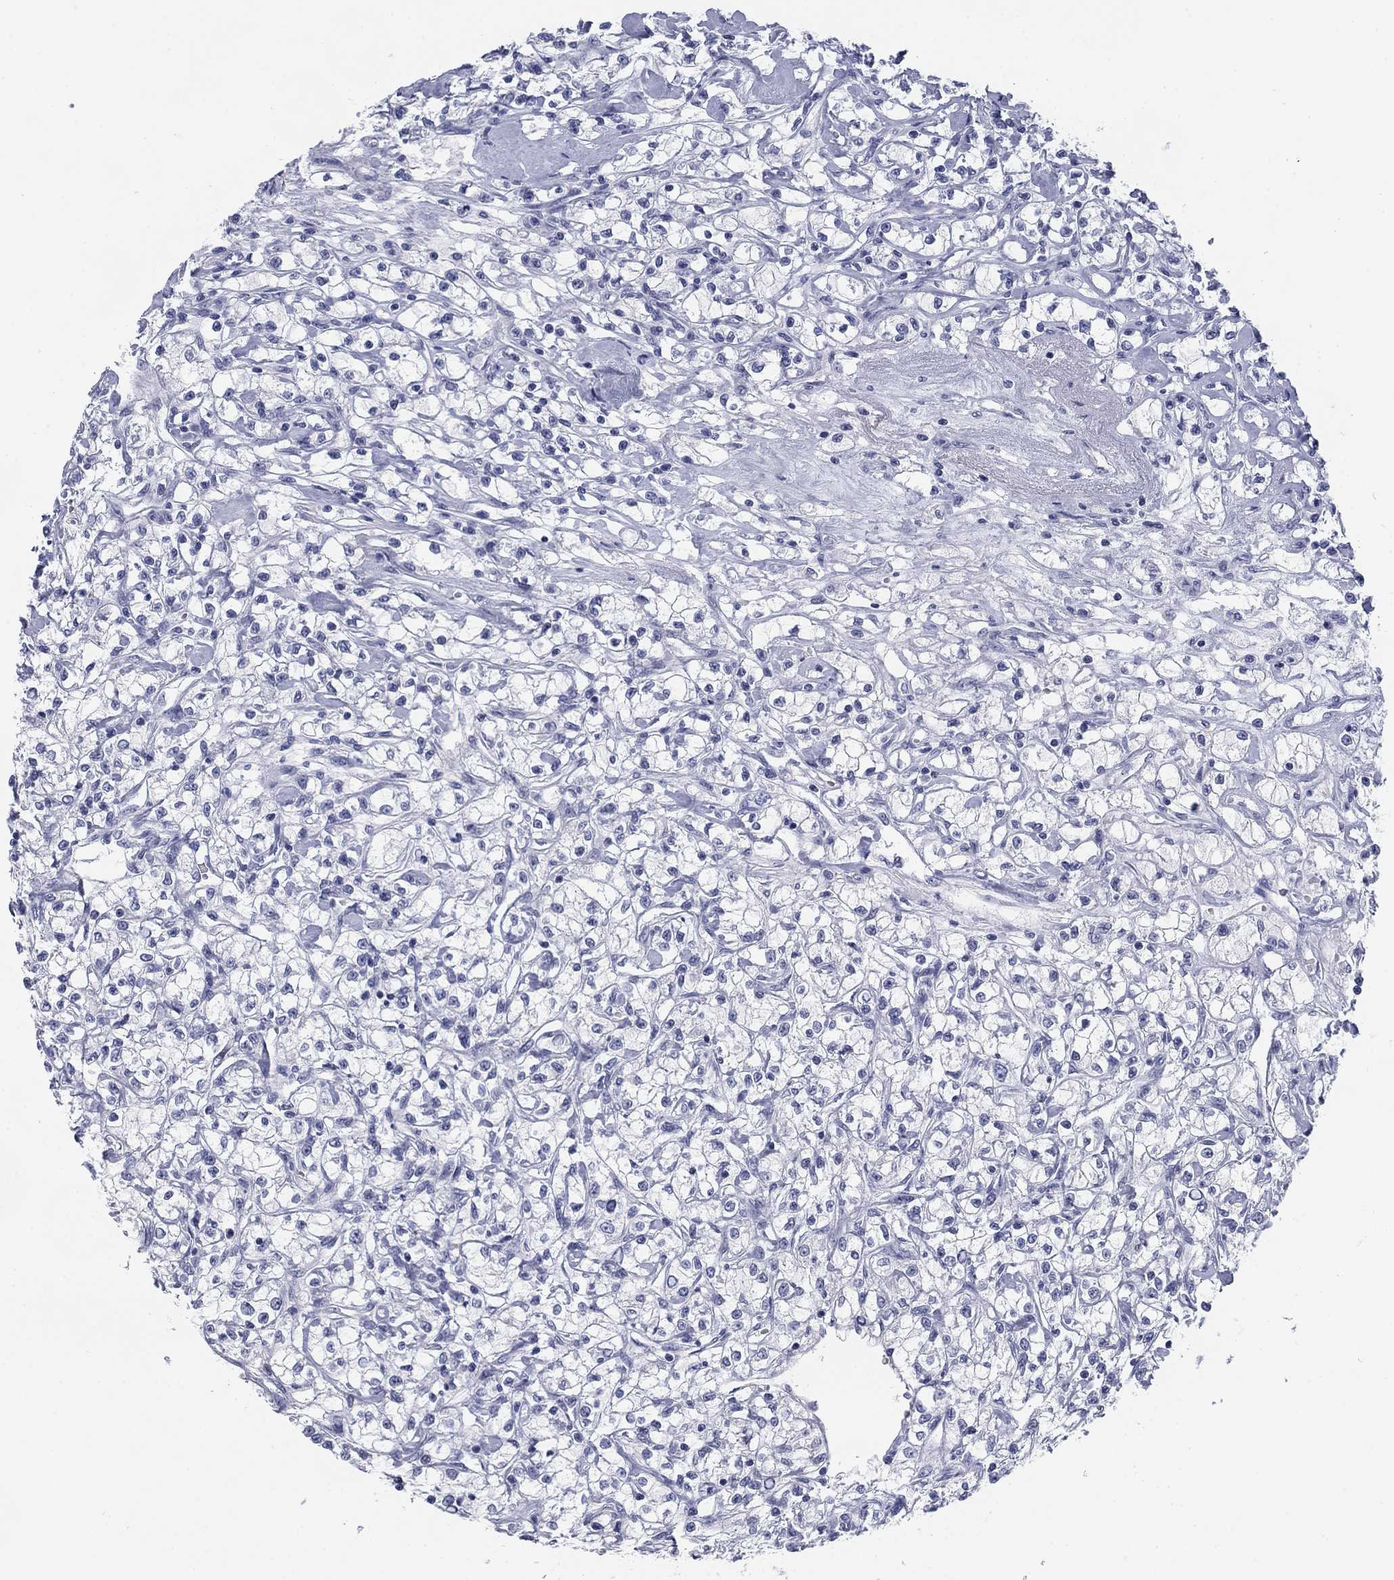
{"staining": {"intensity": "negative", "quantity": "none", "location": "none"}, "tissue": "renal cancer", "cell_type": "Tumor cells", "image_type": "cancer", "snomed": [{"axis": "morphology", "description": "Adenocarcinoma, NOS"}, {"axis": "topography", "description": "Kidney"}], "caption": "DAB (3,3'-diaminobenzidine) immunohistochemical staining of renal cancer displays no significant staining in tumor cells.", "gene": "PRPH", "patient": {"sex": "female", "age": 59}}